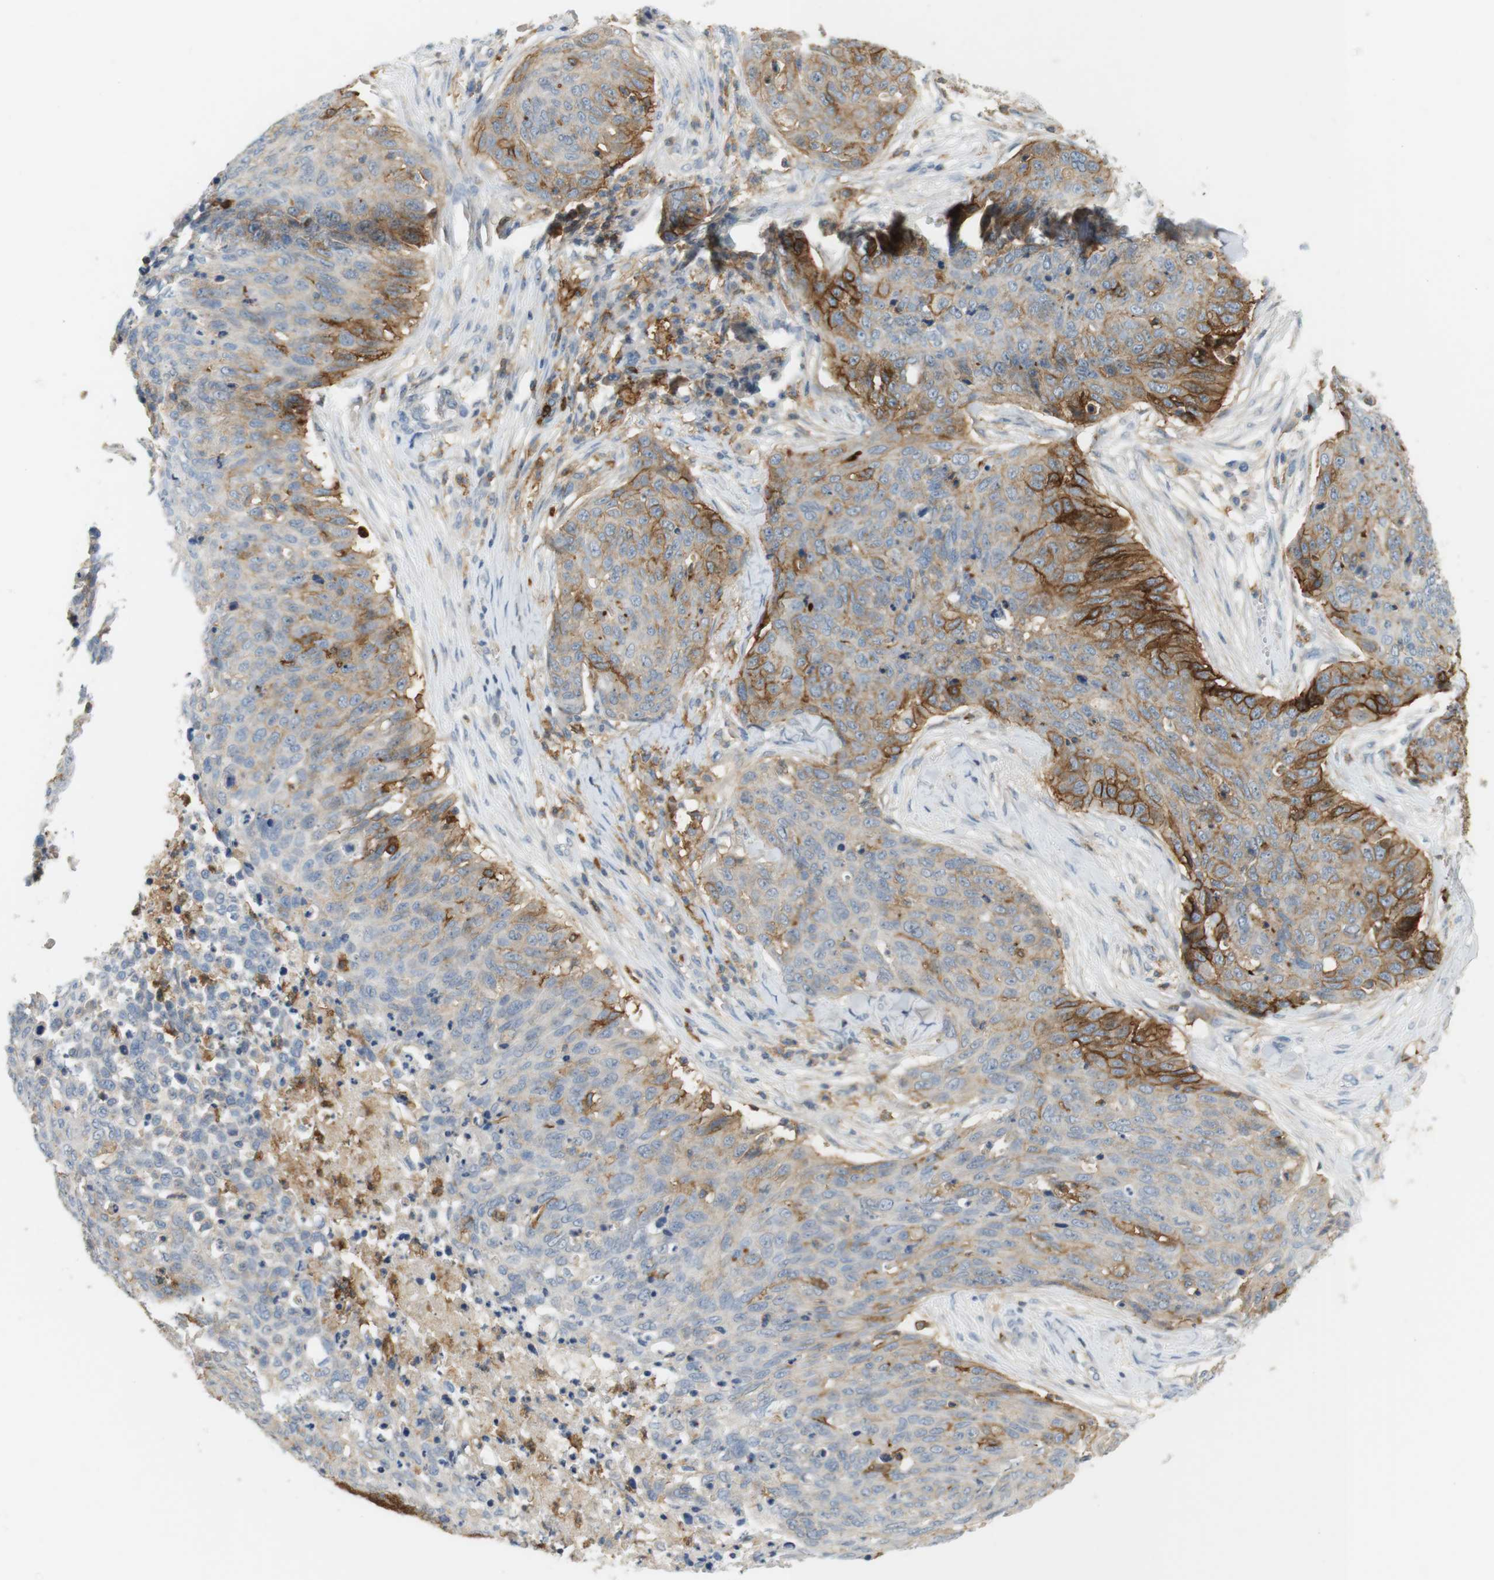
{"staining": {"intensity": "moderate", "quantity": "<25%", "location": "cytoplasmic/membranous"}, "tissue": "skin cancer", "cell_type": "Tumor cells", "image_type": "cancer", "snomed": [{"axis": "morphology", "description": "Squamous cell carcinoma in situ, NOS"}, {"axis": "morphology", "description": "Squamous cell carcinoma, NOS"}, {"axis": "topography", "description": "Skin"}], "caption": "An immunohistochemistry image of neoplastic tissue is shown. Protein staining in brown labels moderate cytoplasmic/membranous positivity in skin cancer within tumor cells. (IHC, brightfield microscopy, high magnification).", "gene": "SIRPA", "patient": {"sex": "male", "age": 93}}